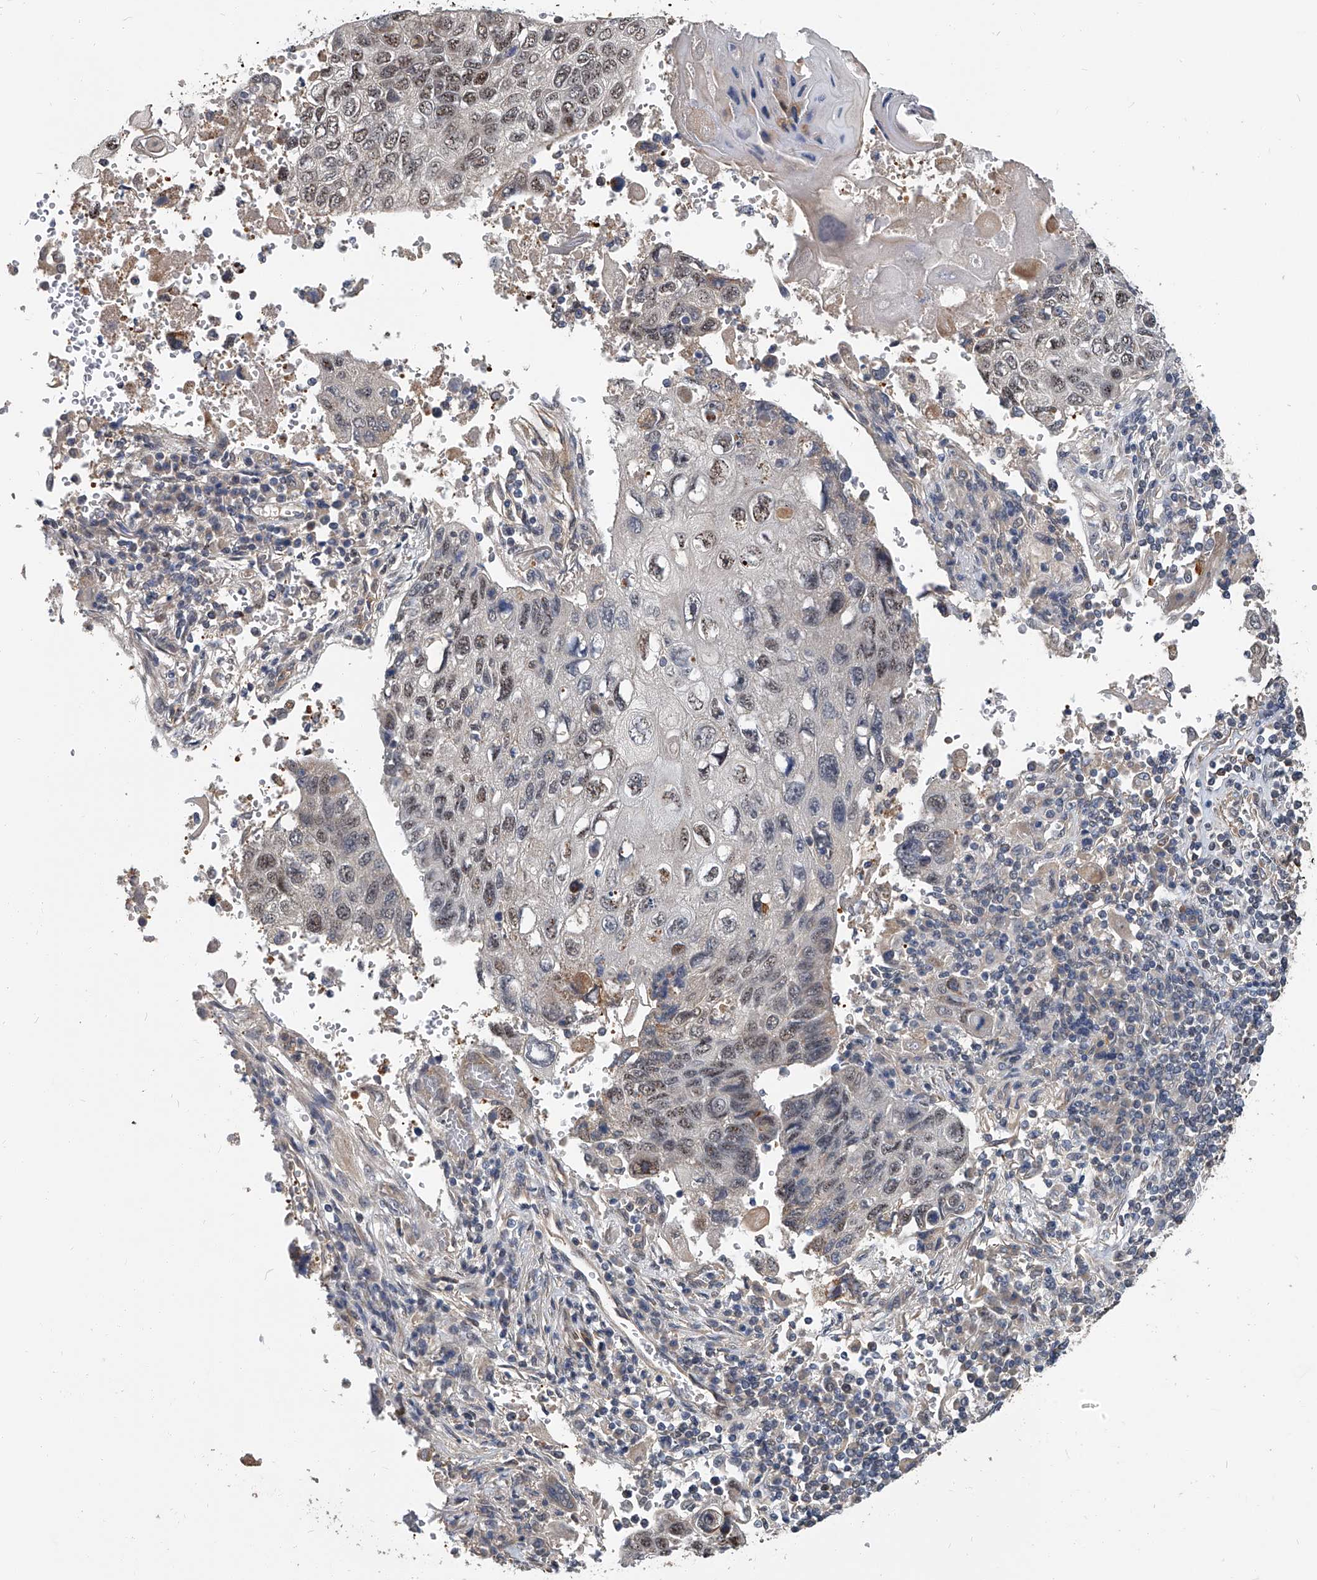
{"staining": {"intensity": "weak", "quantity": "25%-75%", "location": "nuclear"}, "tissue": "lung cancer", "cell_type": "Tumor cells", "image_type": "cancer", "snomed": [{"axis": "morphology", "description": "Squamous cell carcinoma, NOS"}, {"axis": "topography", "description": "Lung"}], "caption": "High-power microscopy captured an immunohistochemistry (IHC) image of squamous cell carcinoma (lung), revealing weak nuclear staining in about 25%-75% of tumor cells.", "gene": "CD200", "patient": {"sex": "male", "age": 61}}